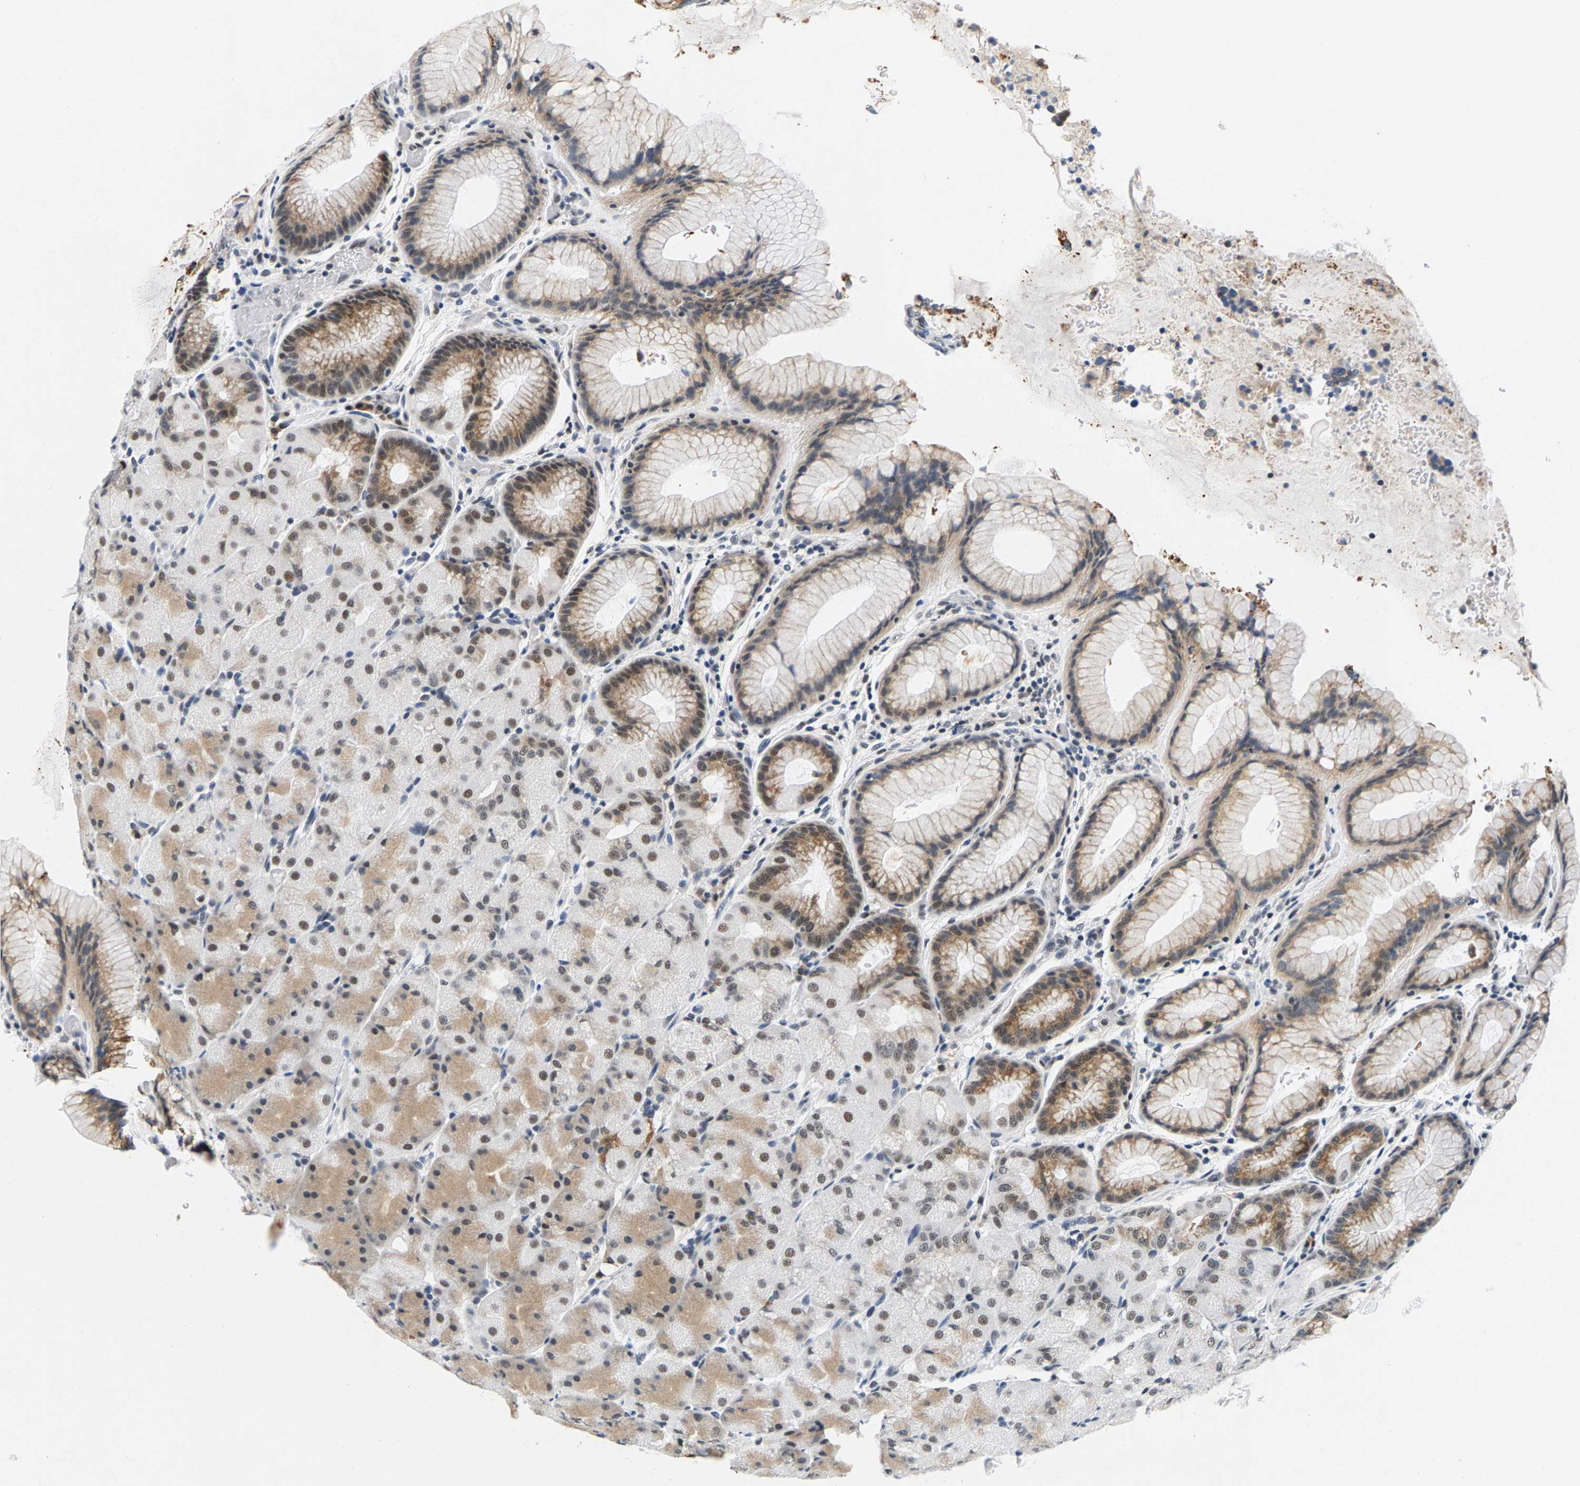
{"staining": {"intensity": "moderate", "quantity": "<25%", "location": "cytoplasmic/membranous,nuclear"}, "tissue": "stomach", "cell_type": "Glandular cells", "image_type": "normal", "snomed": [{"axis": "morphology", "description": "Normal tissue, NOS"}, {"axis": "topography", "description": "Stomach, upper"}, {"axis": "topography", "description": "Stomach"}], "caption": "Immunohistochemical staining of normal human stomach displays <25% levels of moderate cytoplasmic/membranous,nuclear protein expression in about <25% of glandular cells.", "gene": "ATF2", "patient": {"sex": "male", "age": 48}}